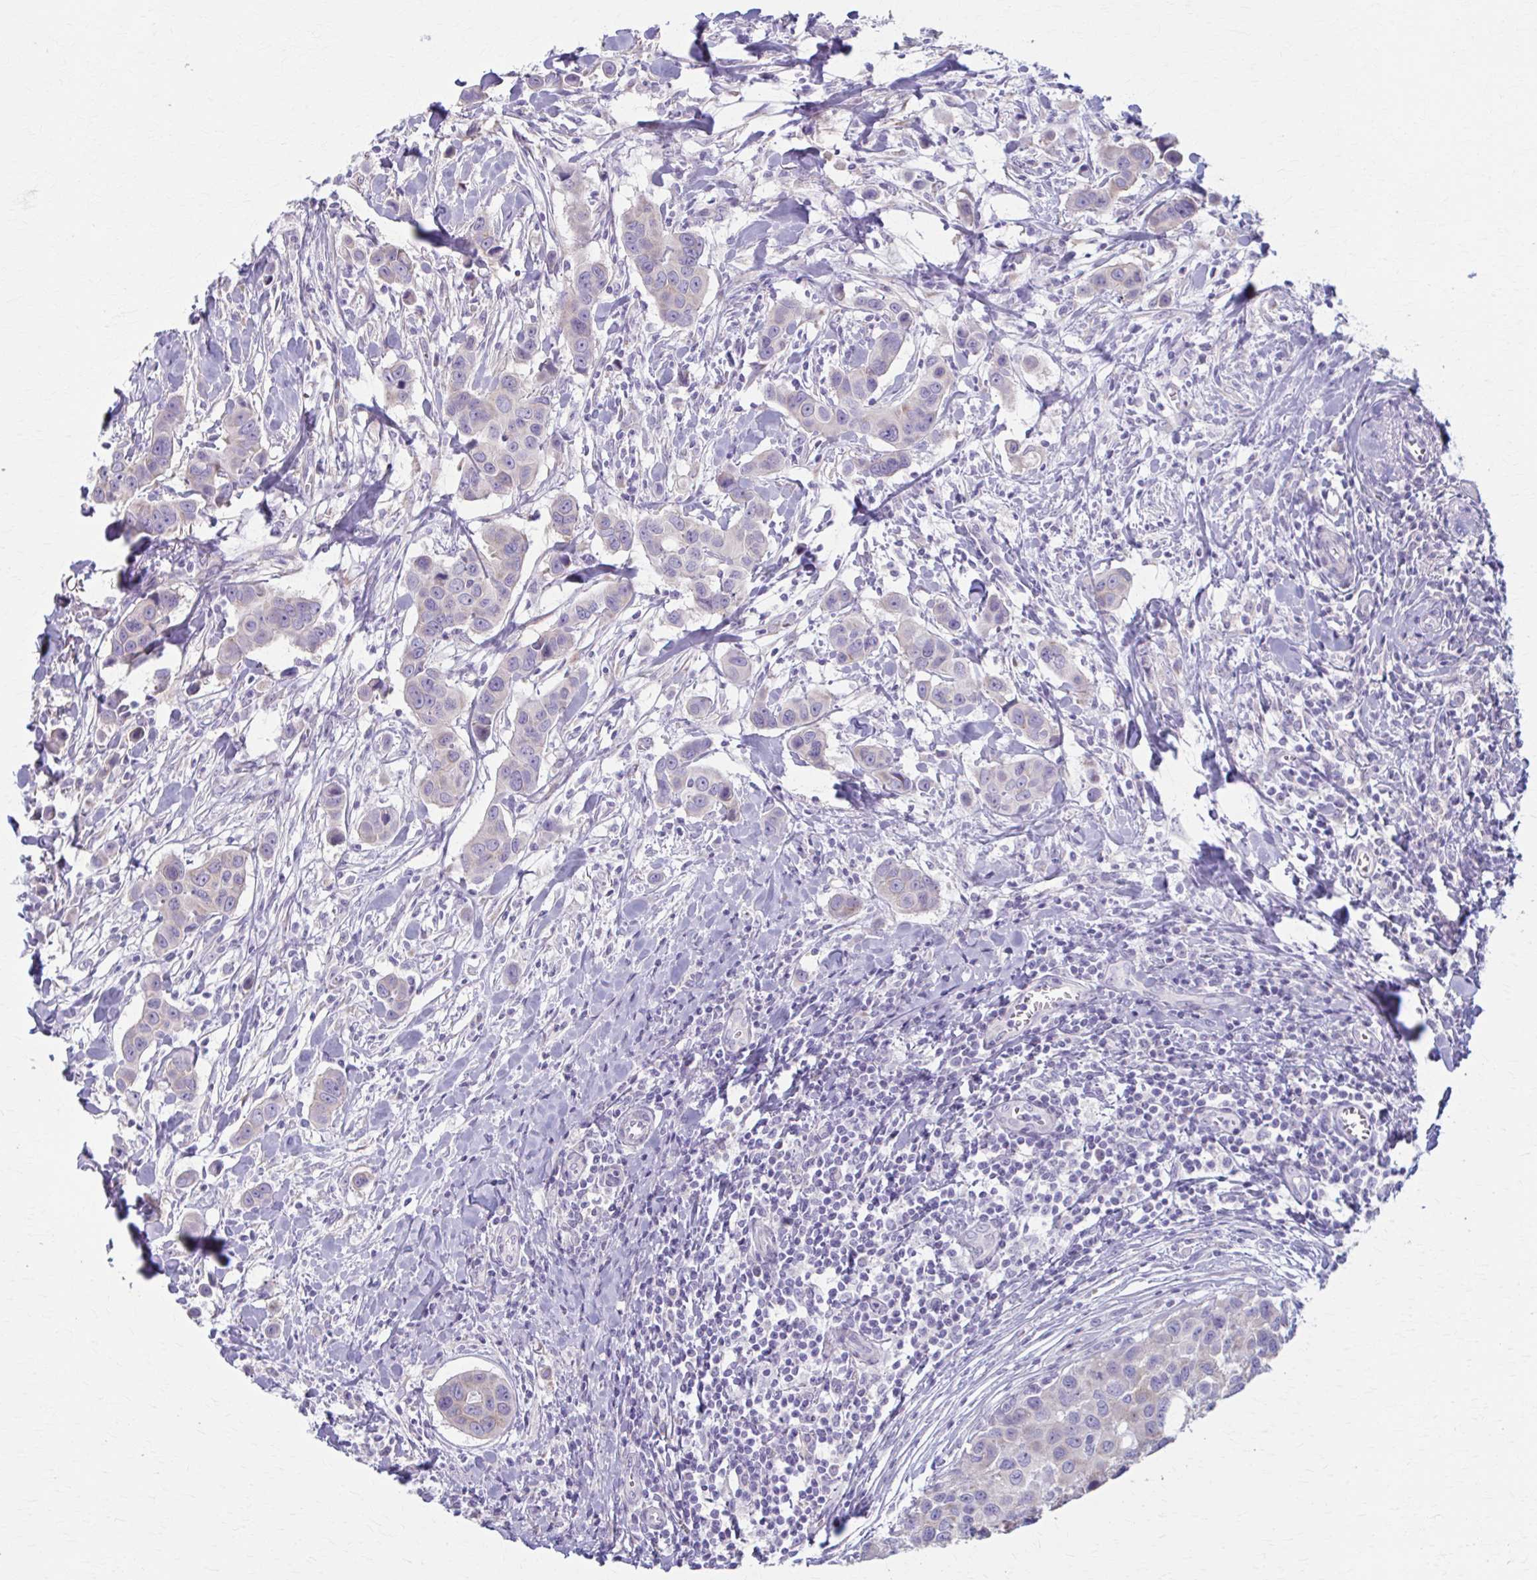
{"staining": {"intensity": "weak", "quantity": "<25%", "location": "cytoplasmic/membranous"}, "tissue": "breast cancer", "cell_type": "Tumor cells", "image_type": "cancer", "snomed": [{"axis": "morphology", "description": "Duct carcinoma"}, {"axis": "topography", "description": "Breast"}], "caption": "Tumor cells are negative for brown protein staining in invasive ductal carcinoma (breast).", "gene": "PRKRA", "patient": {"sex": "female", "age": 24}}